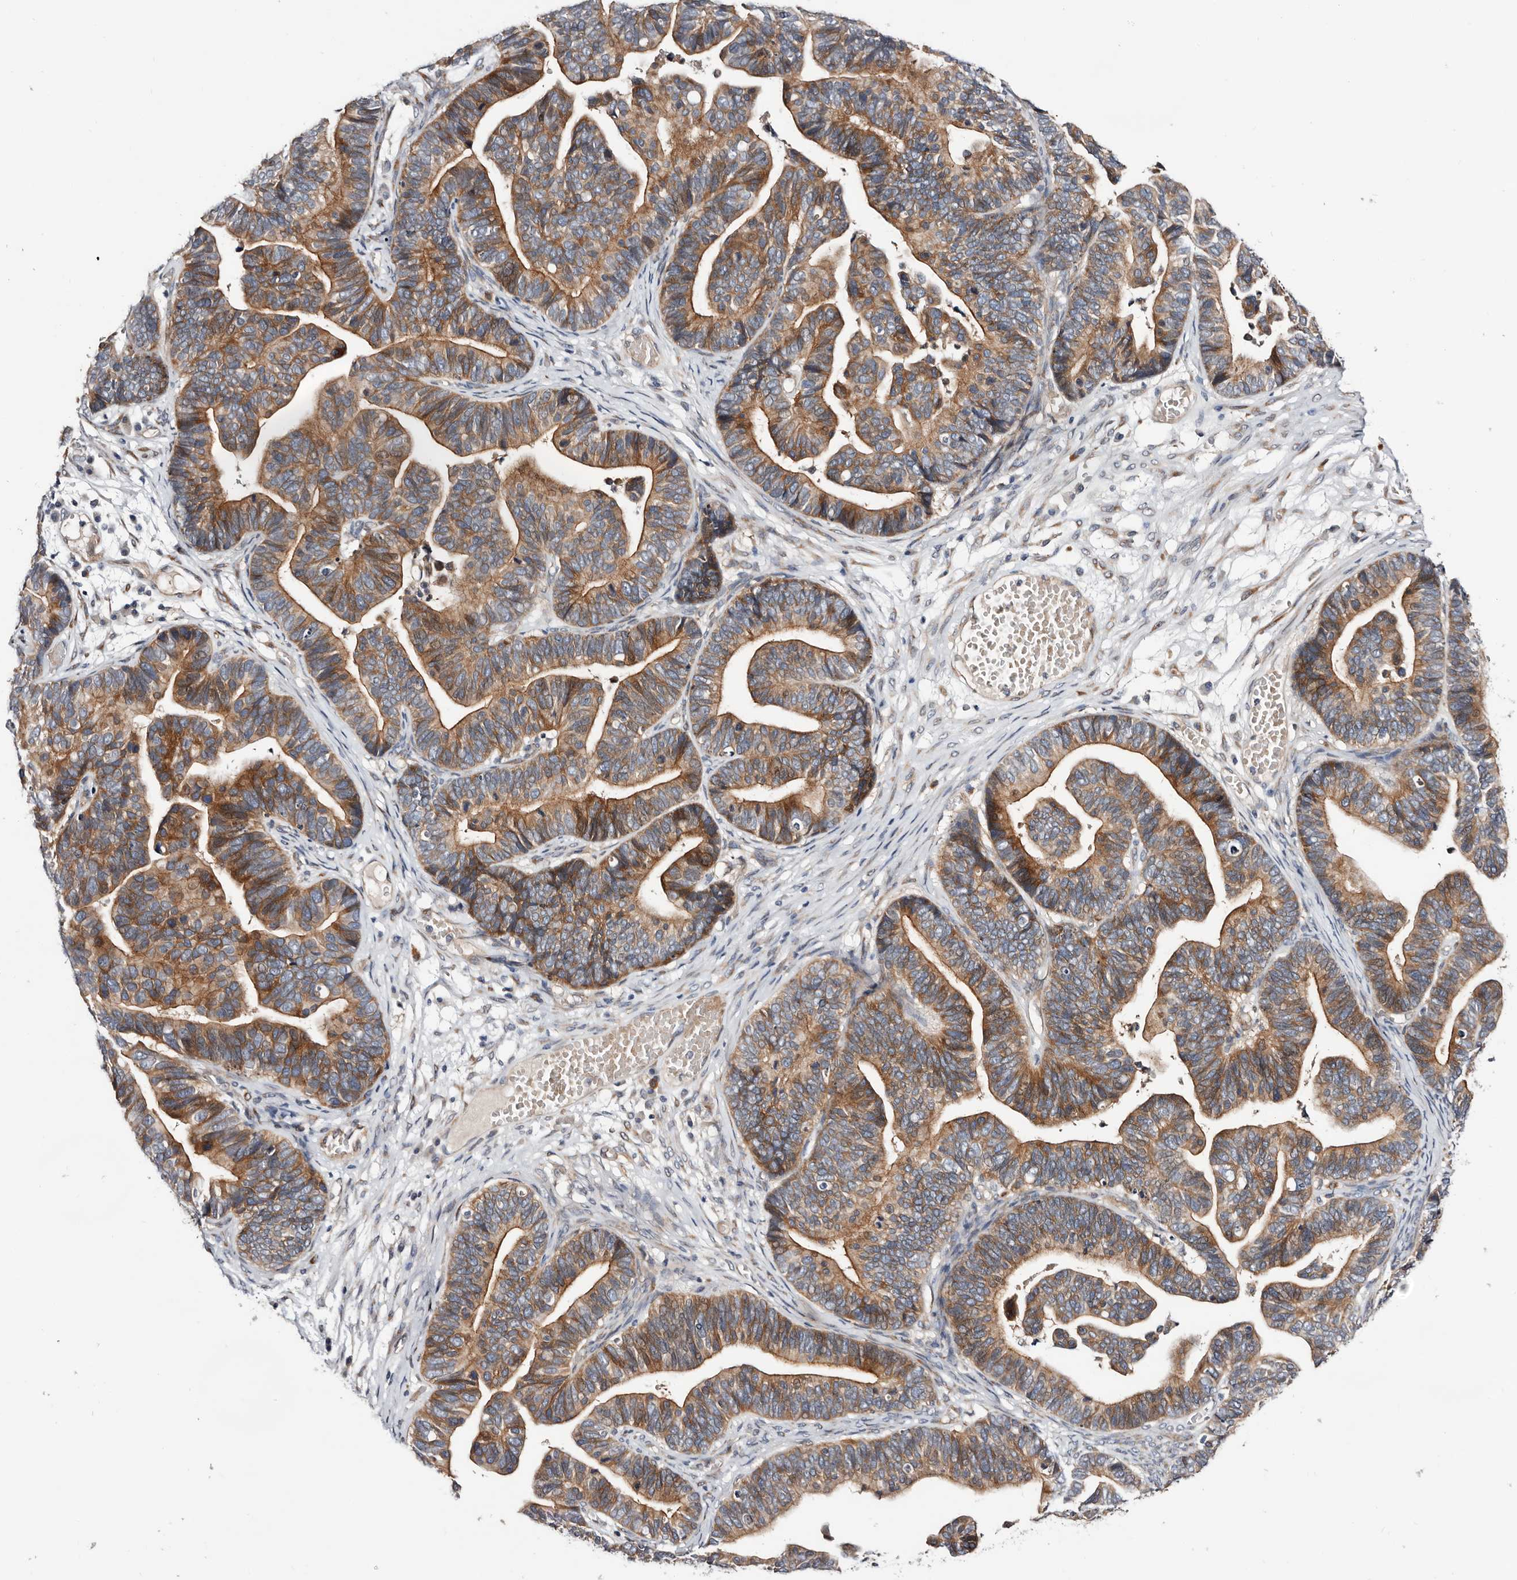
{"staining": {"intensity": "moderate", "quantity": ">75%", "location": "cytoplasmic/membranous"}, "tissue": "ovarian cancer", "cell_type": "Tumor cells", "image_type": "cancer", "snomed": [{"axis": "morphology", "description": "Cystadenocarcinoma, serous, NOS"}, {"axis": "topography", "description": "Ovary"}], "caption": "The image reveals staining of ovarian cancer (serous cystadenocarcinoma), revealing moderate cytoplasmic/membranous protein staining (brown color) within tumor cells. The staining is performed using DAB brown chromogen to label protein expression. The nuclei are counter-stained blue using hematoxylin.", "gene": "USH1C", "patient": {"sex": "female", "age": 56}}